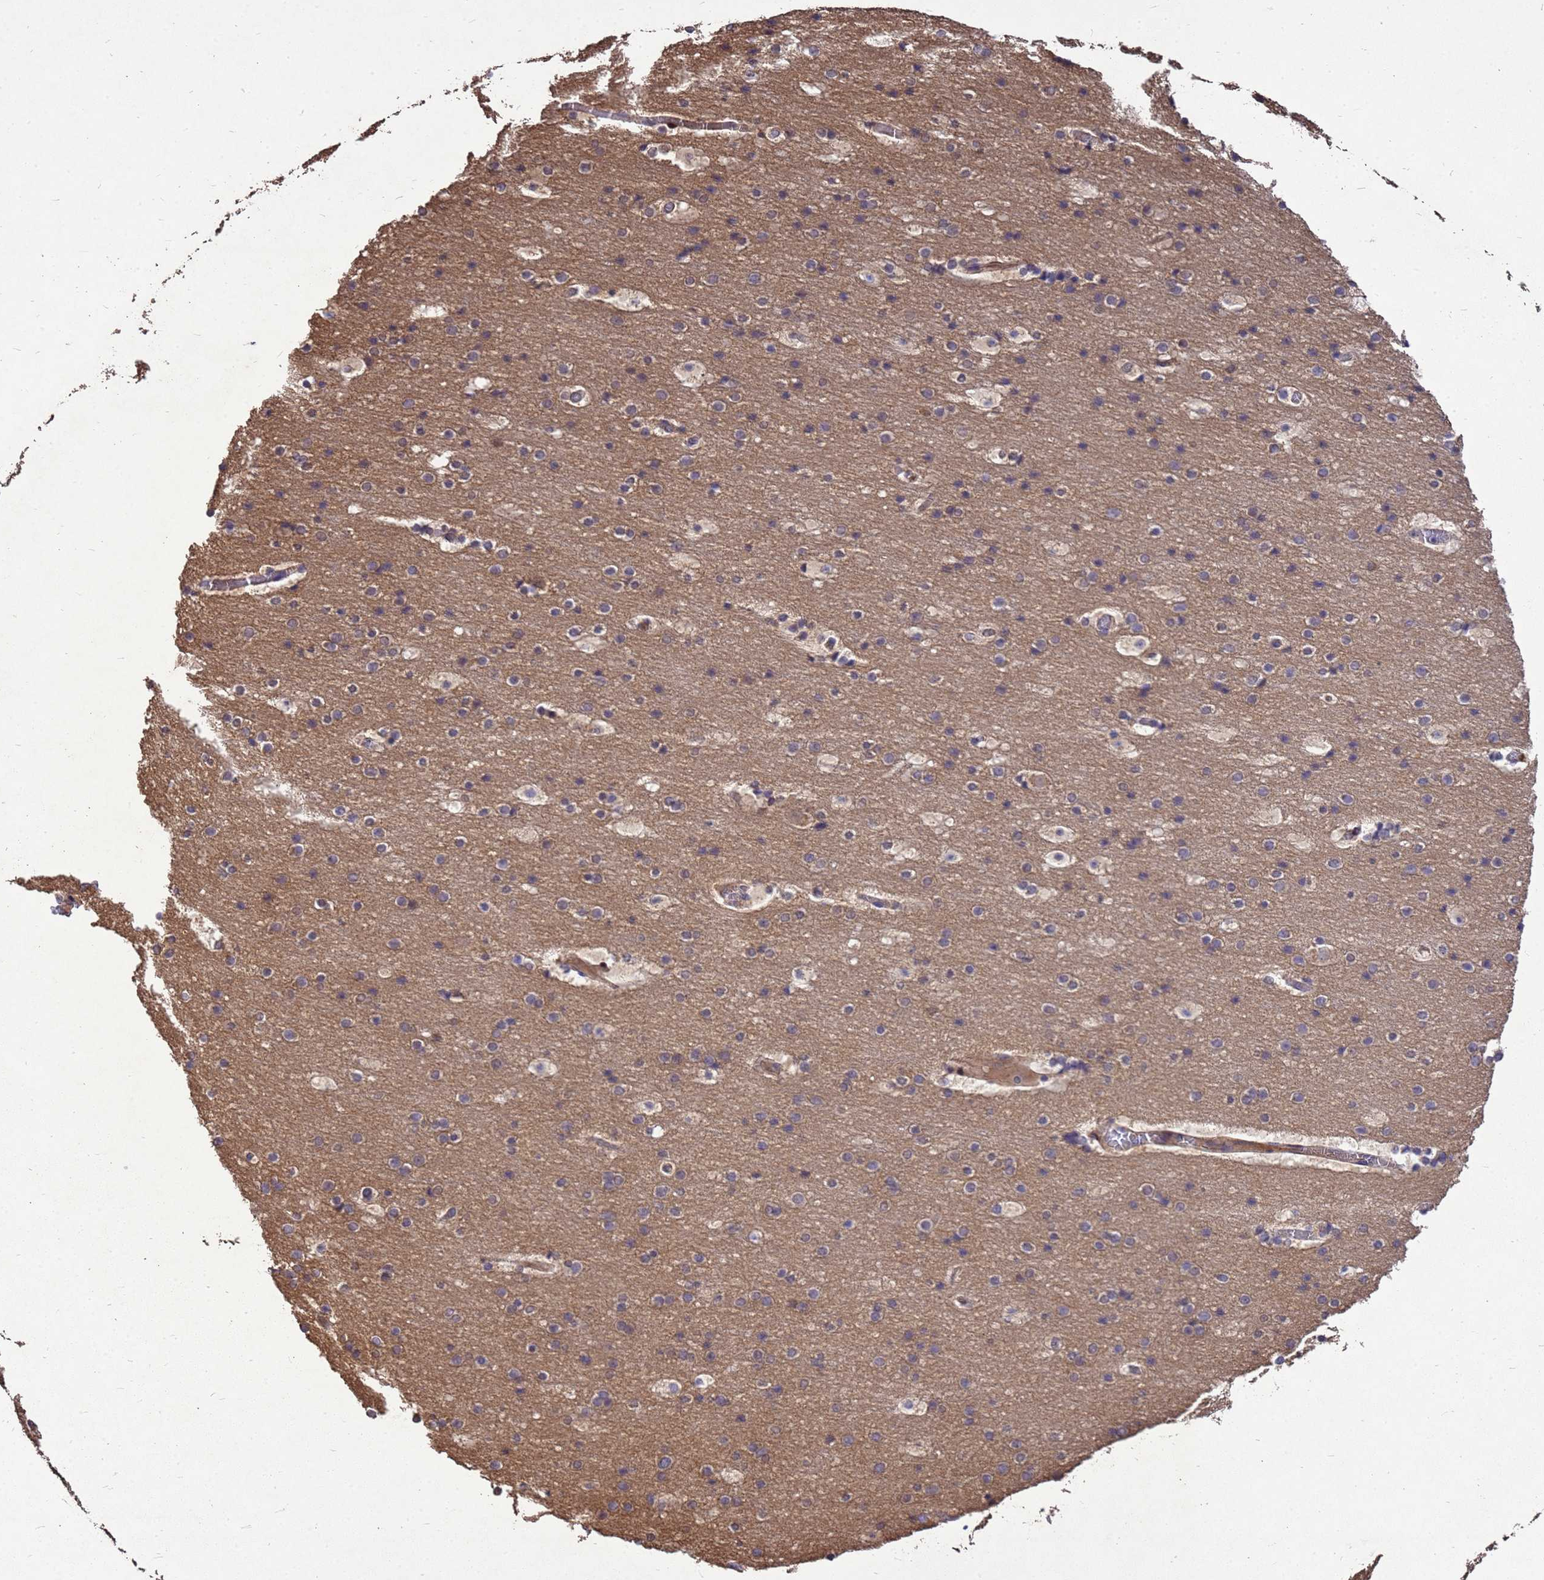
{"staining": {"intensity": "moderate", "quantity": "25%-75%", "location": "cytoplasmic/membranous"}, "tissue": "cerebral cortex", "cell_type": "Endothelial cells", "image_type": "normal", "snomed": [{"axis": "morphology", "description": "Normal tissue, NOS"}, {"axis": "topography", "description": "Cerebral cortex"}], "caption": "Immunohistochemistry histopathology image of benign cerebral cortex: cerebral cortex stained using IHC reveals medium levels of moderate protein expression localized specifically in the cytoplasmic/membranous of endothelial cells, appearing as a cytoplasmic/membranous brown color.", "gene": "RSPRY1", "patient": {"sex": "male", "age": 57}}